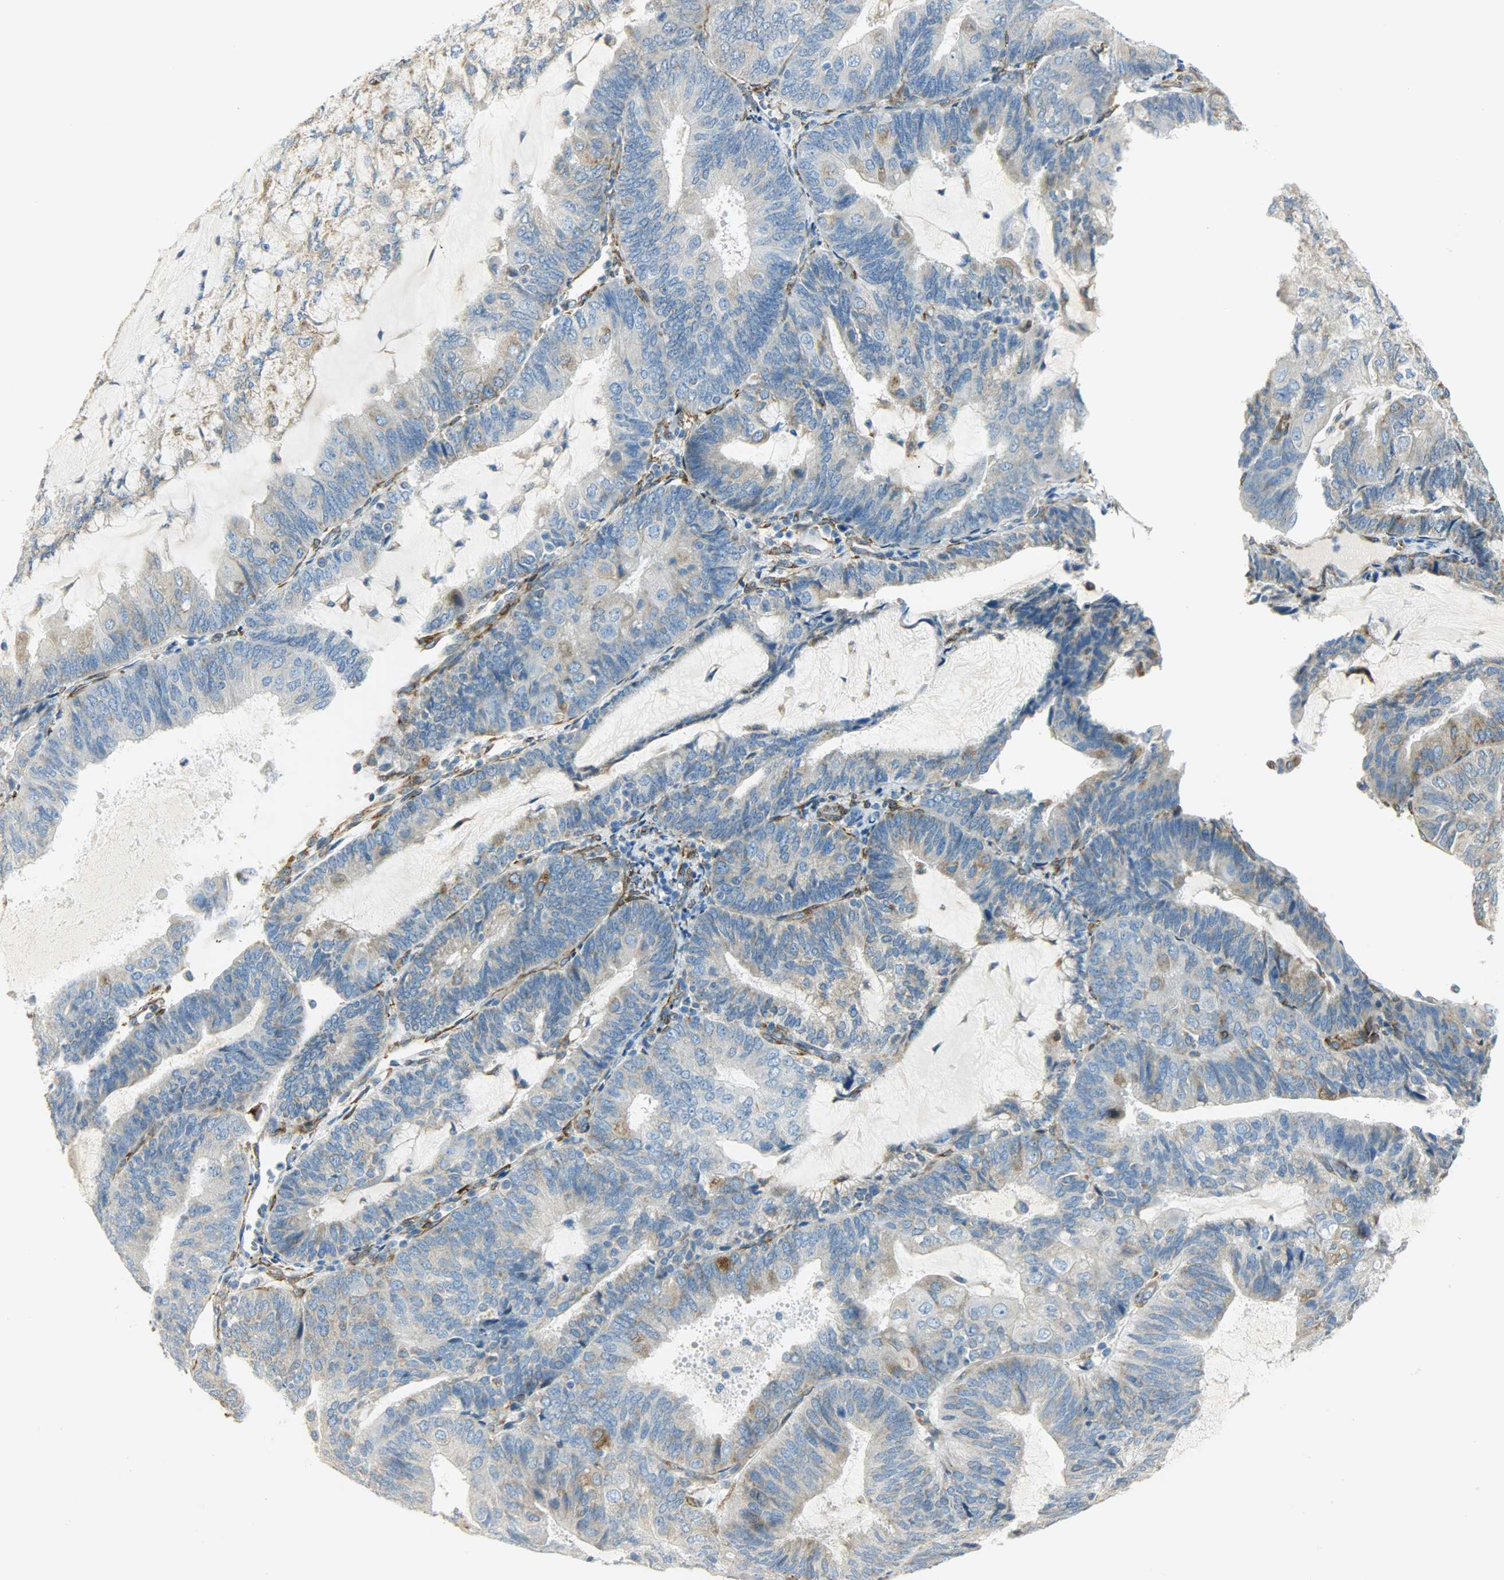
{"staining": {"intensity": "moderate", "quantity": "25%-75%", "location": "cytoplasmic/membranous"}, "tissue": "endometrial cancer", "cell_type": "Tumor cells", "image_type": "cancer", "snomed": [{"axis": "morphology", "description": "Adenocarcinoma, NOS"}, {"axis": "topography", "description": "Endometrium"}], "caption": "Endometrial adenocarcinoma was stained to show a protein in brown. There is medium levels of moderate cytoplasmic/membranous expression in about 25%-75% of tumor cells.", "gene": "PKD2", "patient": {"sex": "female", "age": 81}}